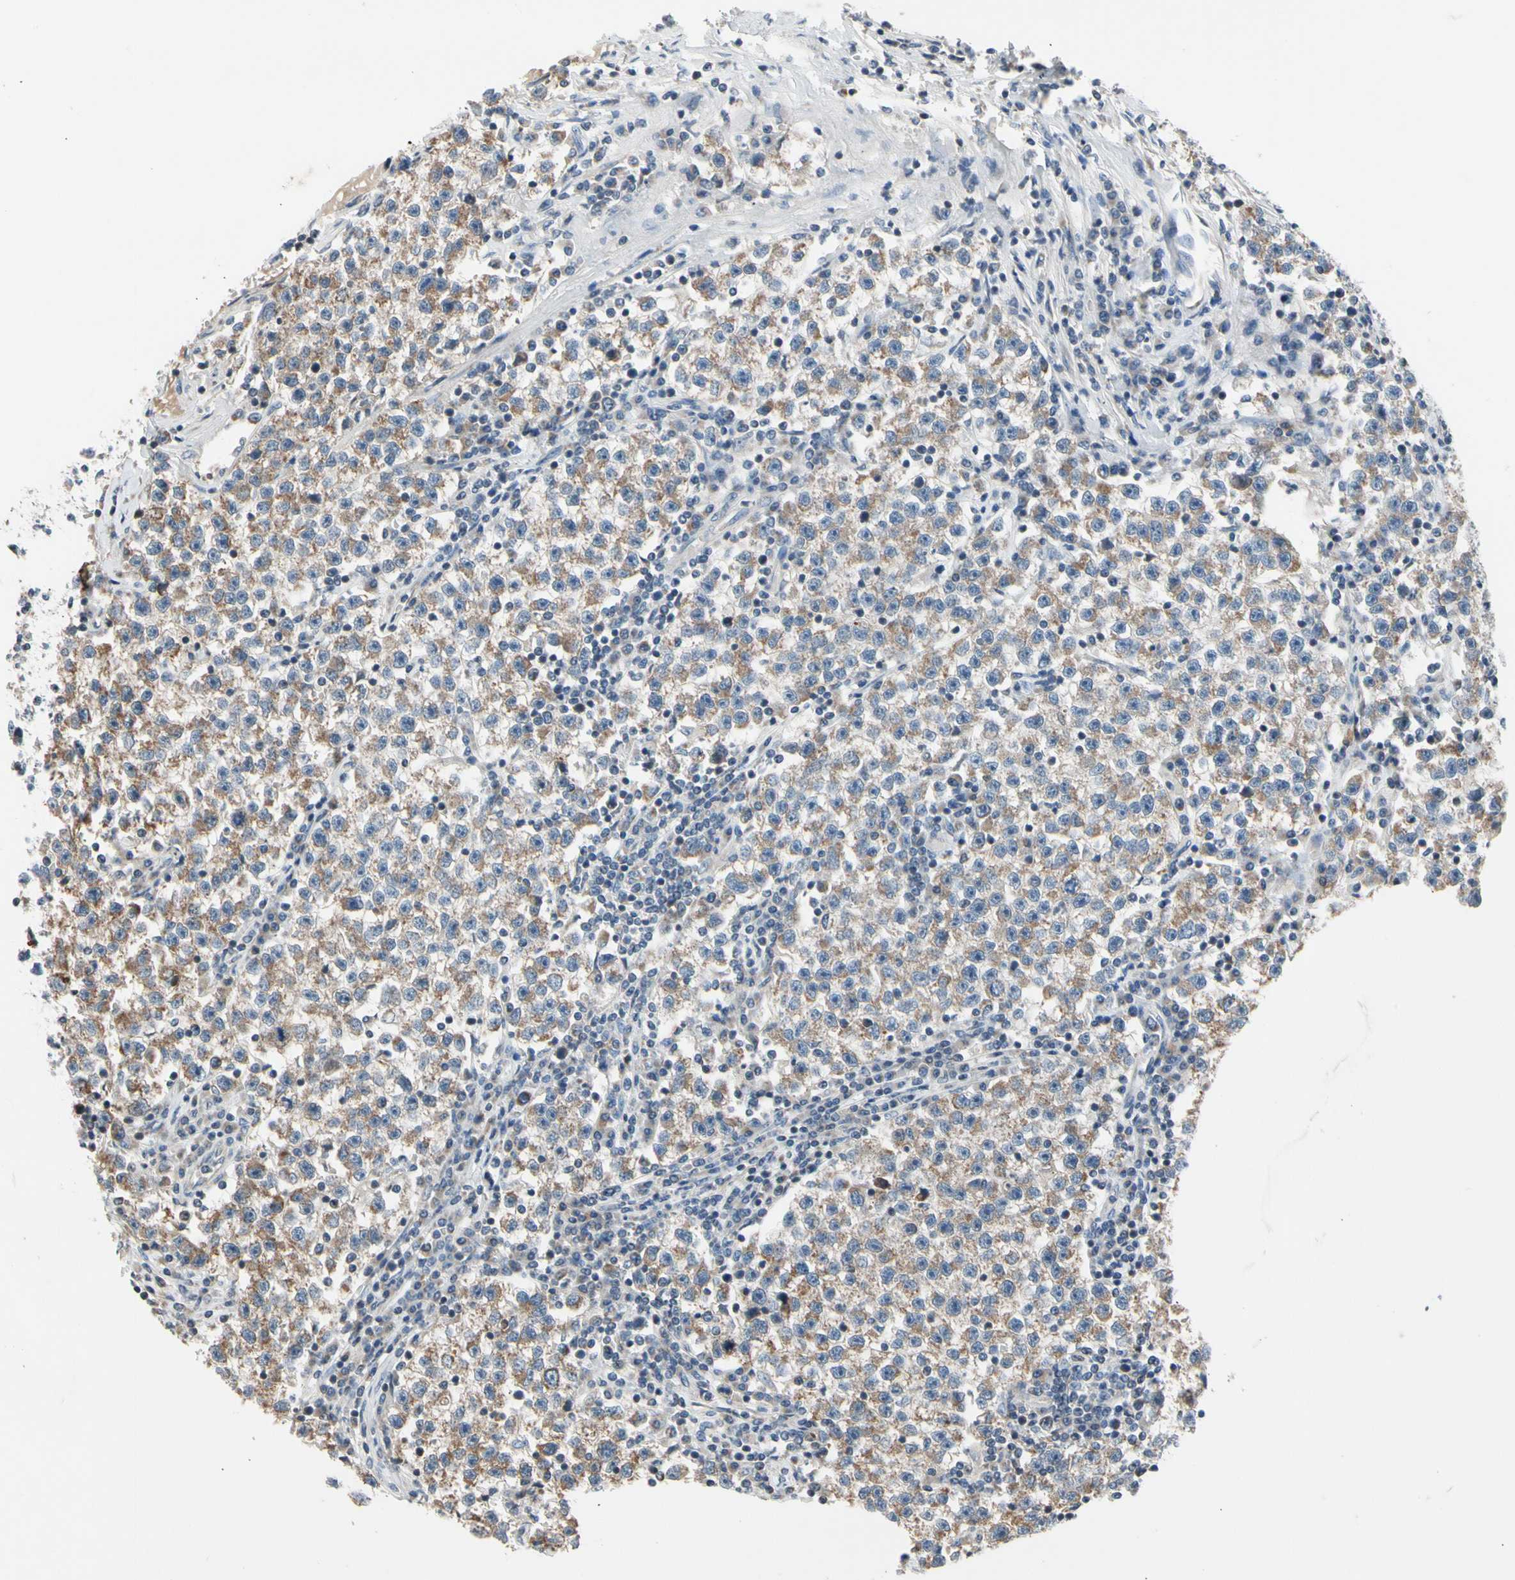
{"staining": {"intensity": "weak", "quantity": ">75%", "location": "cytoplasmic/membranous"}, "tissue": "testis cancer", "cell_type": "Tumor cells", "image_type": "cancer", "snomed": [{"axis": "morphology", "description": "Seminoma, NOS"}, {"axis": "topography", "description": "Testis"}], "caption": "Immunohistochemical staining of human seminoma (testis) exhibits low levels of weak cytoplasmic/membranous expression in about >75% of tumor cells. The protein is shown in brown color, while the nuclei are stained blue.", "gene": "SOX30", "patient": {"sex": "male", "age": 22}}